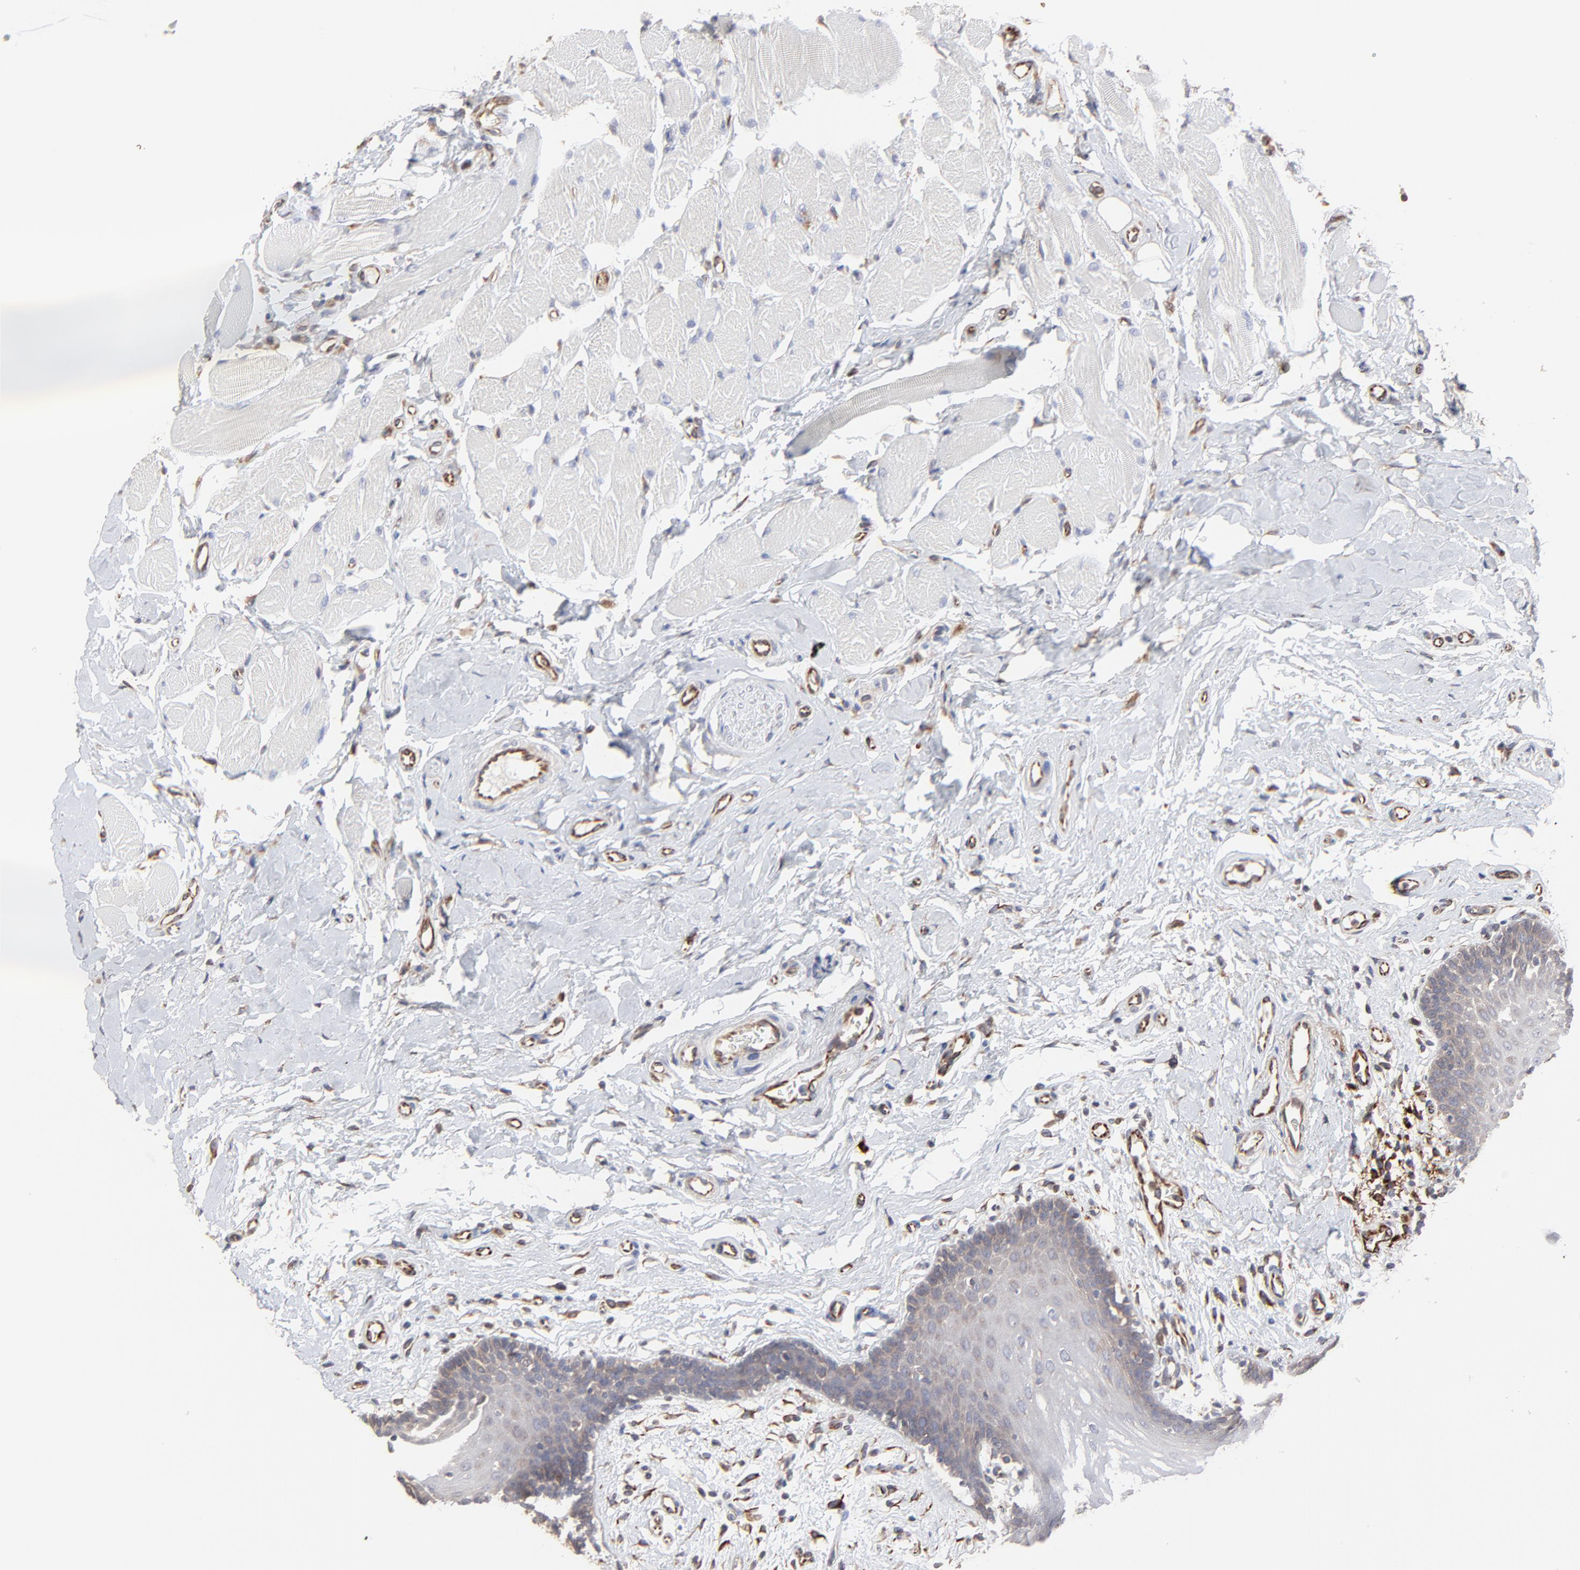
{"staining": {"intensity": "weak", "quantity": "<25%", "location": "cytoplasmic/membranous"}, "tissue": "oral mucosa", "cell_type": "Squamous epithelial cells", "image_type": "normal", "snomed": [{"axis": "morphology", "description": "Normal tissue, NOS"}, {"axis": "topography", "description": "Oral tissue"}], "caption": "A high-resolution photomicrograph shows immunohistochemistry (IHC) staining of benign oral mucosa, which reveals no significant expression in squamous epithelial cells.", "gene": "RAB9A", "patient": {"sex": "male", "age": 62}}